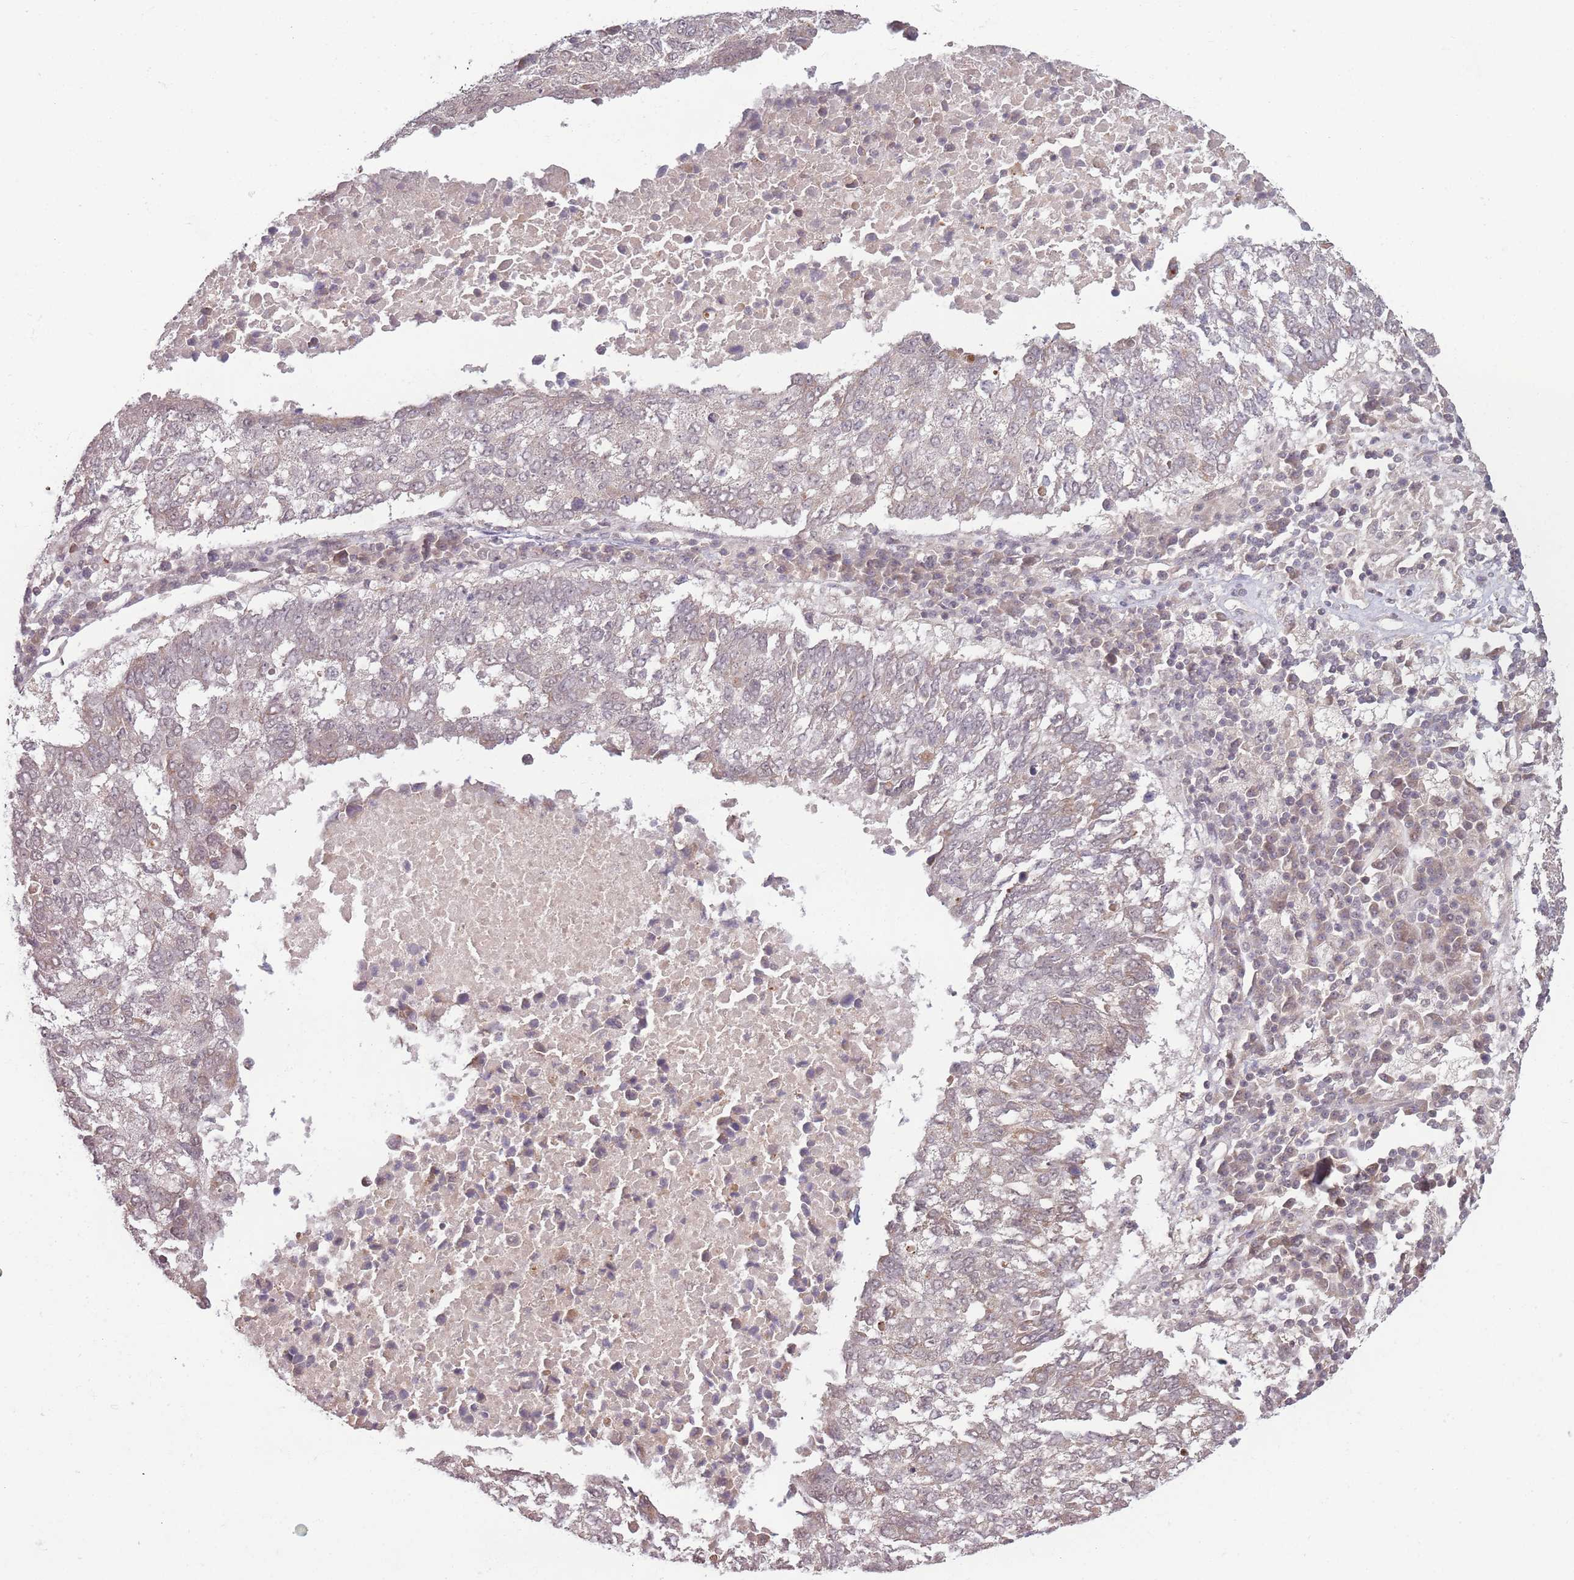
{"staining": {"intensity": "weak", "quantity": "<25%", "location": "cytoplasmic/membranous"}, "tissue": "lung cancer", "cell_type": "Tumor cells", "image_type": "cancer", "snomed": [{"axis": "morphology", "description": "Squamous cell carcinoma, NOS"}, {"axis": "topography", "description": "Lung"}], "caption": "An IHC histopathology image of lung squamous cell carcinoma is shown. There is no staining in tumor cells of lung squamous cell carcinoma.", "gene": "CCDC154", "patient": {"sex": "male", "age": 73}}